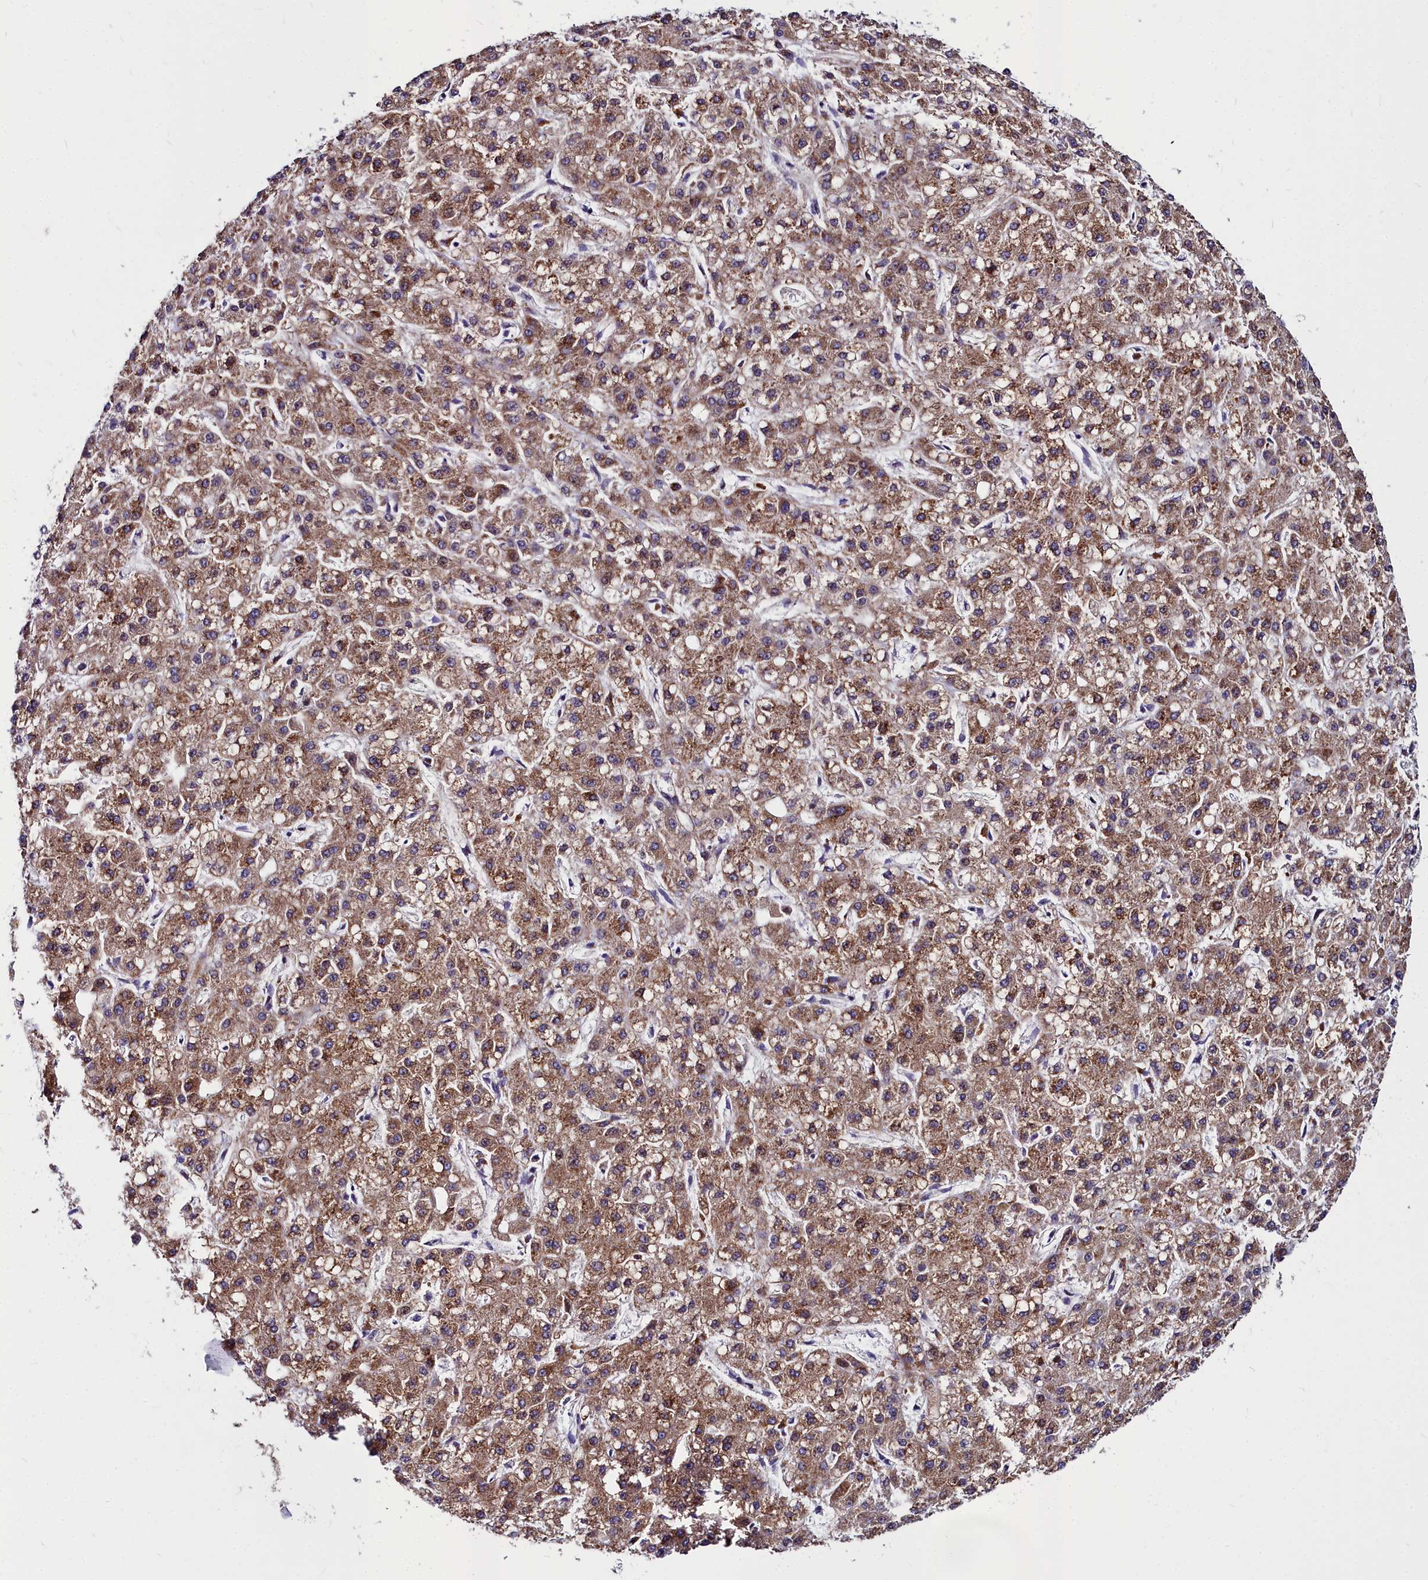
{"staining": {"intensity": "moderate", "quantity": ">75%", "location": "cytoplasmic/membranous"}, "tissue": "liver cancer", "cell_type": "Tumor cells", "image_type": "cancer", "snomed": [{"axis": "morphology", "description": "Carcinoma, Hepatocellular, NOS"}, {"axis": "topography", "description": "Liver"}], "caption": "A high-resolution photomicrograph shows immunohistochemistry (IHC) staining of hepatocellular carcinoma (liver), which reveals moderate cytoplasmic/membranous positivity in approximately >75% of tumor cells.", "gene": "CYP4F11", "patient": {"sex": "male", "age": 67}}